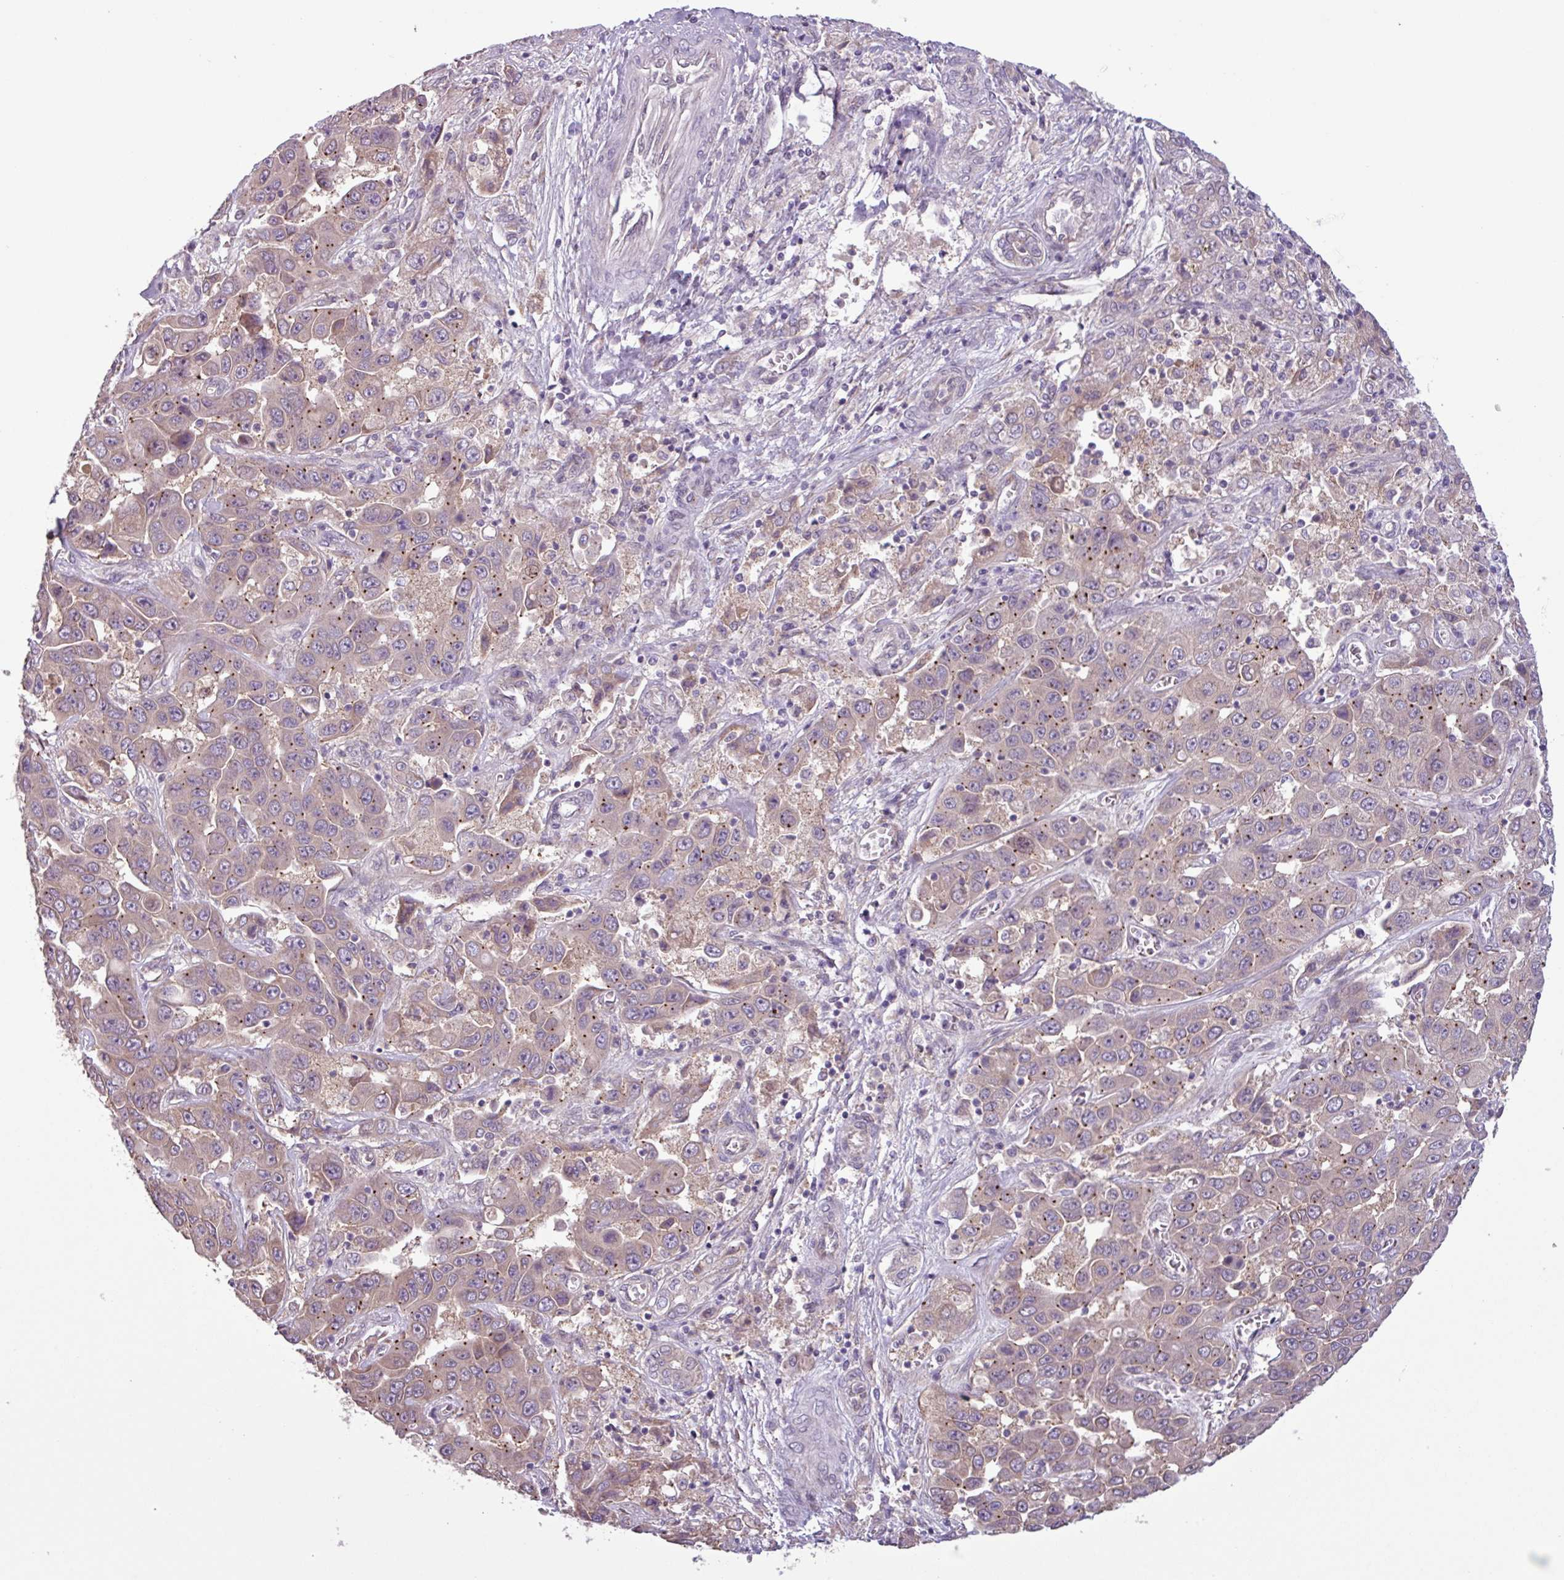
{"staining": {"intensity": "weak", "quantity": ">75%", "location": "cytoplasmic/membranous"}, "tissue": "liver cancer", "cell_type": "Tumor cells", "image_type": "cancer", "snomed": [{"axis": "morphology", "description": "Cholangiocarcinoma"}, {"axis": "topography", "description": "Liver"}], "caption": "Brown immunohistochemical staining in human liver cancer (cholangiocarcinoma) displays weak cytoplasmic/membranous staining in approximately >75% of tumor cells.", "gene": "C20orf27", "patient": {"sex": "female", "age": 52}}